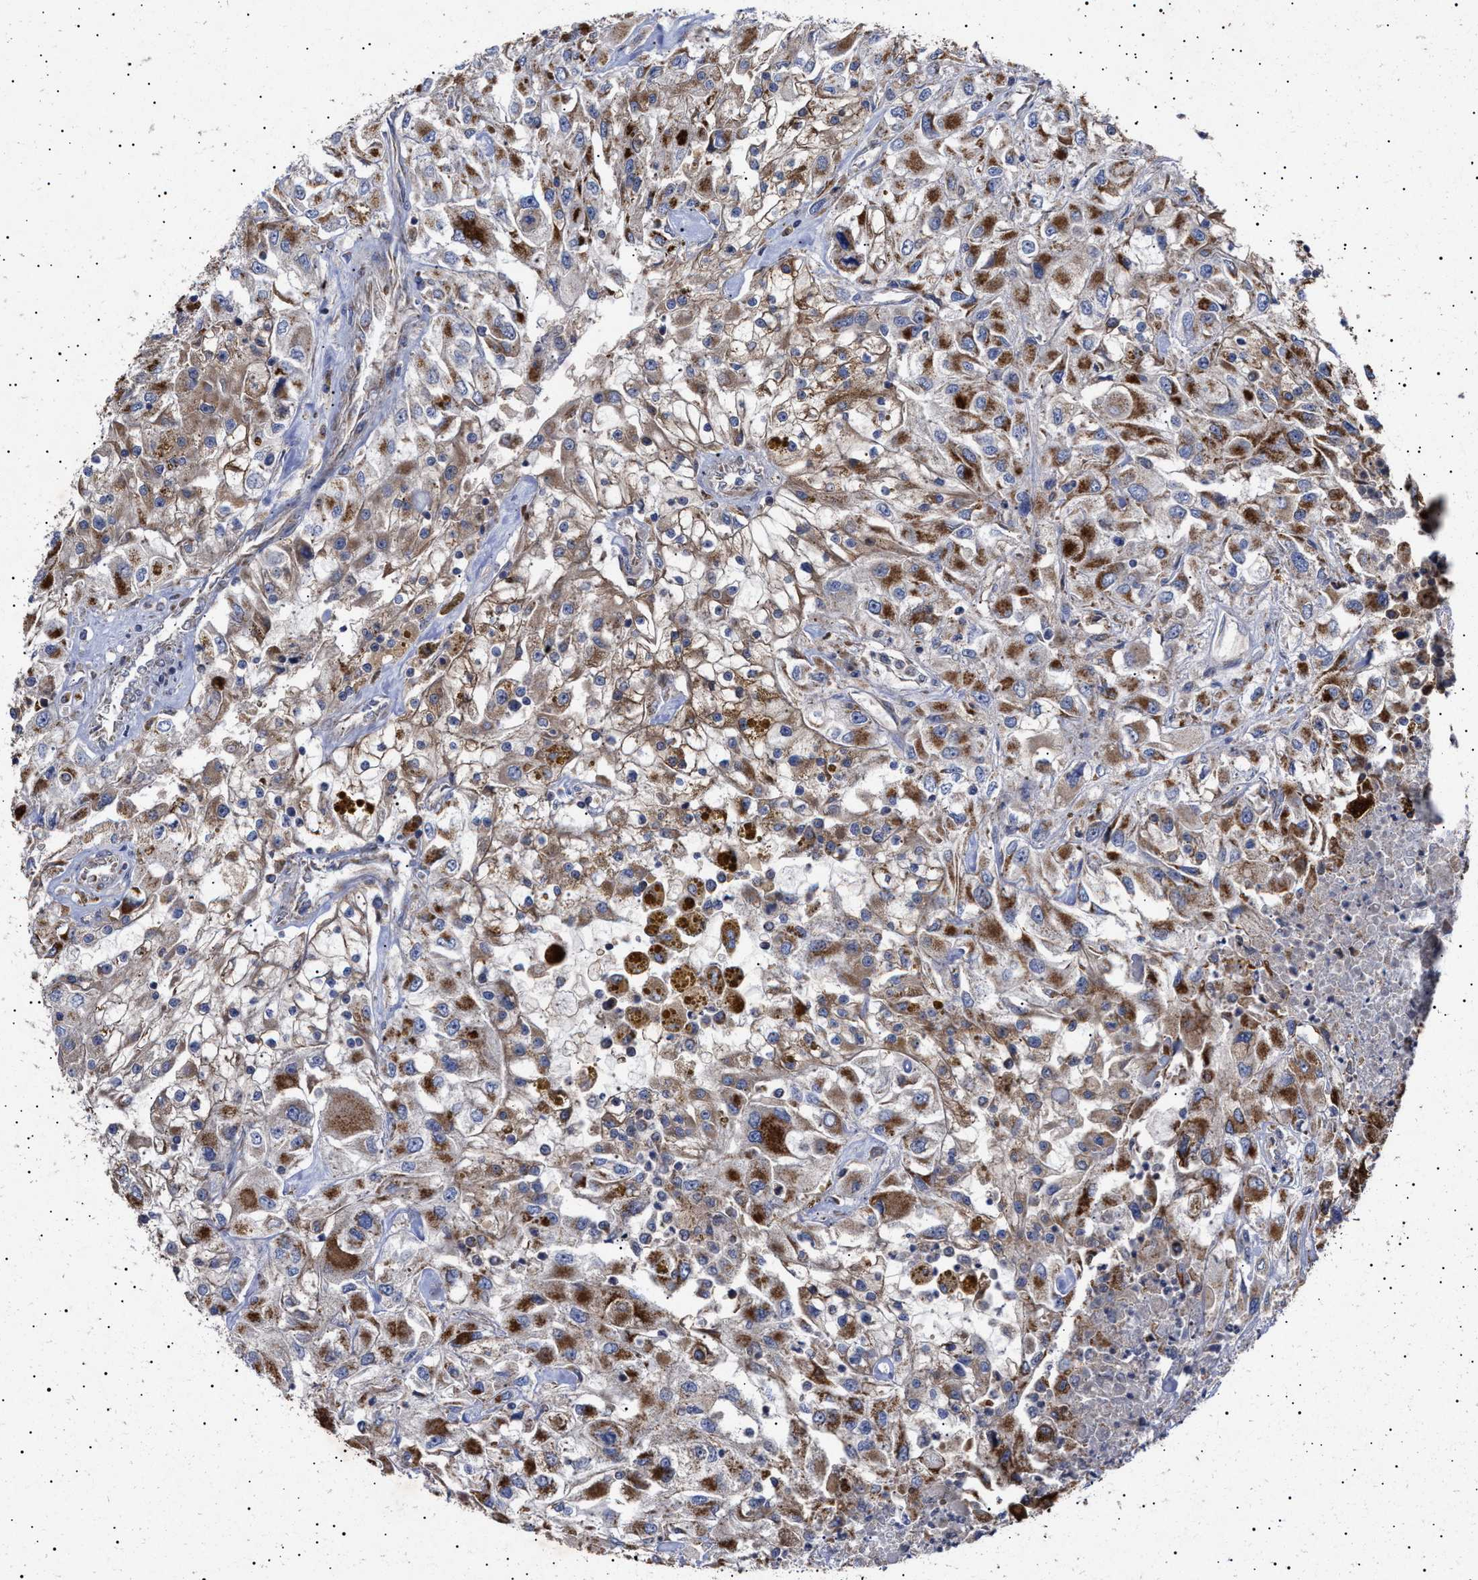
{"staining": {"intensity": "strong", "quantity": ">75%", "location": "cytoplasmic/membranous"}, "tissue": "renal cancer", "cell_type": "Tumor cells", "image_type": "cancer", "snomed": [{"axis": "morphology", "description": "Adenocarcinoma, NOS"}, {"axis": "topography", "description": "Kidney"}], "caption": "This is a photomicrograph of immunohistochemistry (IHC) staining of renal cancer, which shows strong positivity in the cytoplasmic/membranous of tumor cells.", "gene": "MRPL10", "patient": {"sex": "female", "age": 52}}